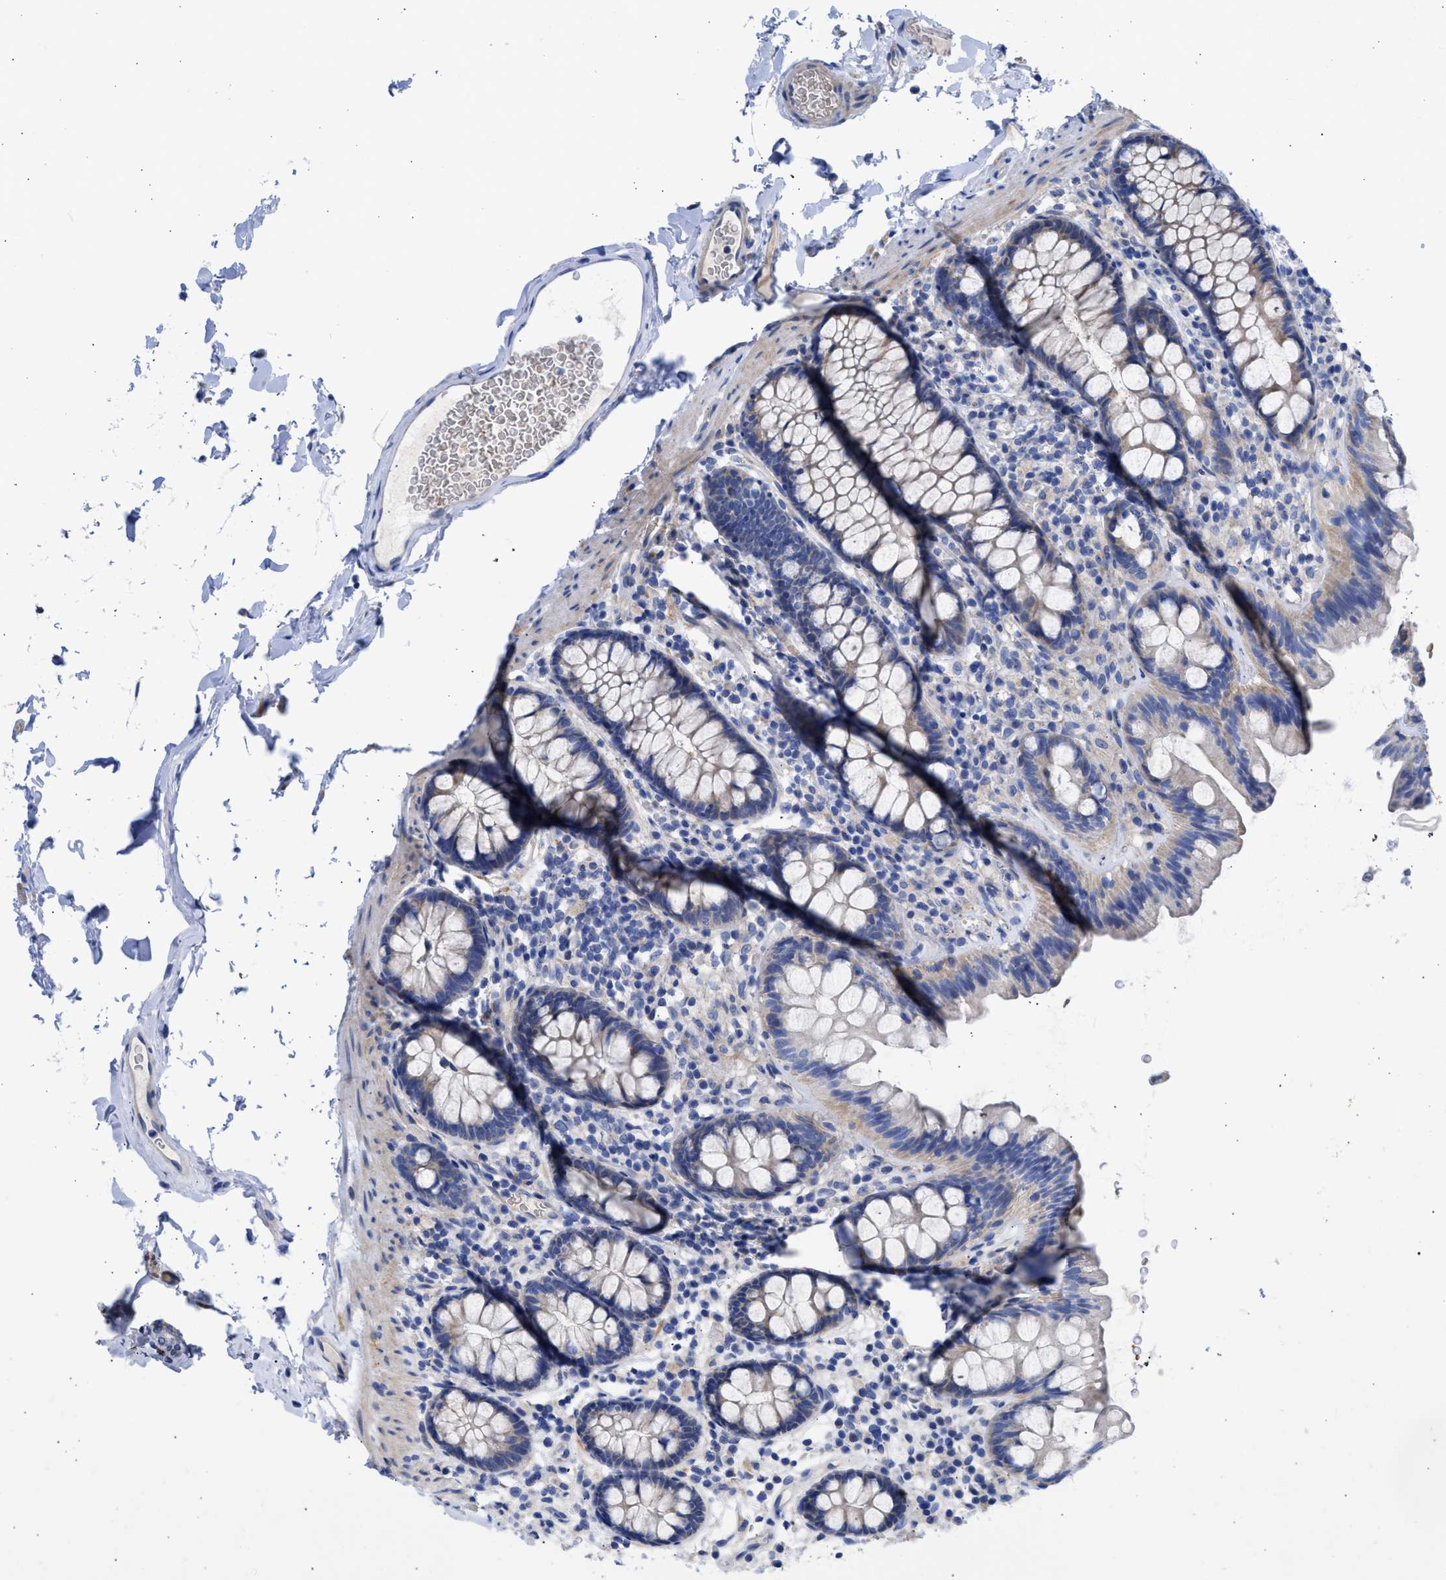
{"staining": {"intensity": "weak", "quantity": "25%-75%", "location": "cytoplasmic/membranous"}, "tissue": "colon", "cell_type": "Endothelial cells", "image_type": "normal", "snomed": [{"axis": "morphology", "description": "Normal tissue, NOS"}, {"axis": "topography", "description": "Colon"}], "caption": "High-power microscopy captured an immunohistochemistry image of normal colon, revealing weak cytoplasmic/membranous expression in about 25%-75% of endothelial cells. (Brightfield microscopy of DAB IHC at high magnification).", "gene": "BTG3", "patient": {"sex": "female", "age": 80}}